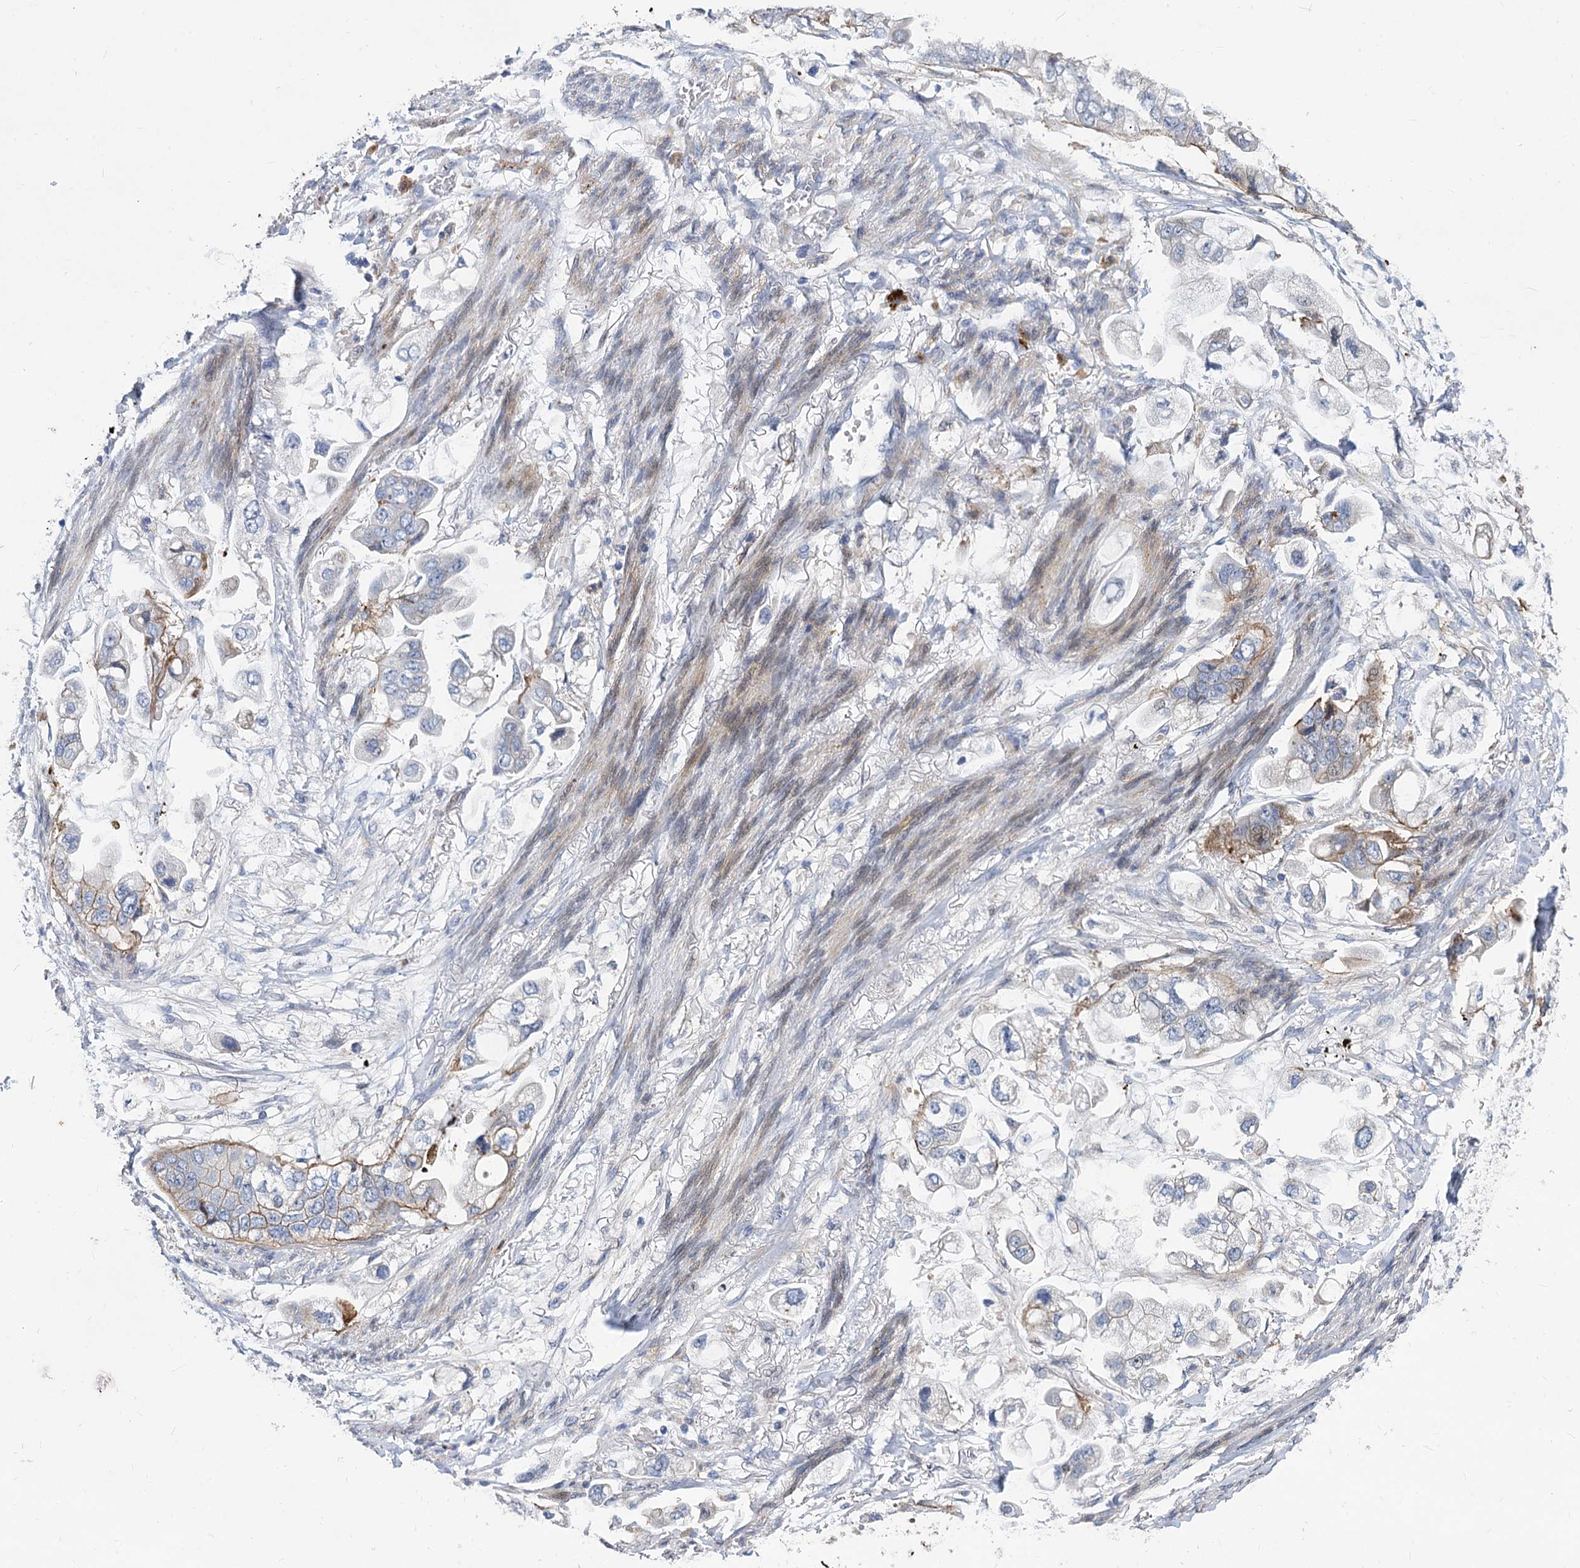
{"staining": {"intensity": "moderate", "quantity": "<25%", "location": "cytoplasmic/membranous"}, "tissue": "stomach cancer", "cell_type": "Tumor cells", "image_type": "cancer", "snomed": [{"axis": "morphology", "description": "Adenocarcinoma, NOS"}, {"axis": "topography", "description": "Stomach"}], "caption": "IHC of stomach cancer shows low levels of moderate cytoplasmic/membranous positivity in approximately <25% of tumor cells. Using DAB (brown) and hematoxylin (blue) stains, captured at high magnification using brightfield microscopy.", "gene": "TRIM77", "patient": {"sex": "male", "age": 62}}